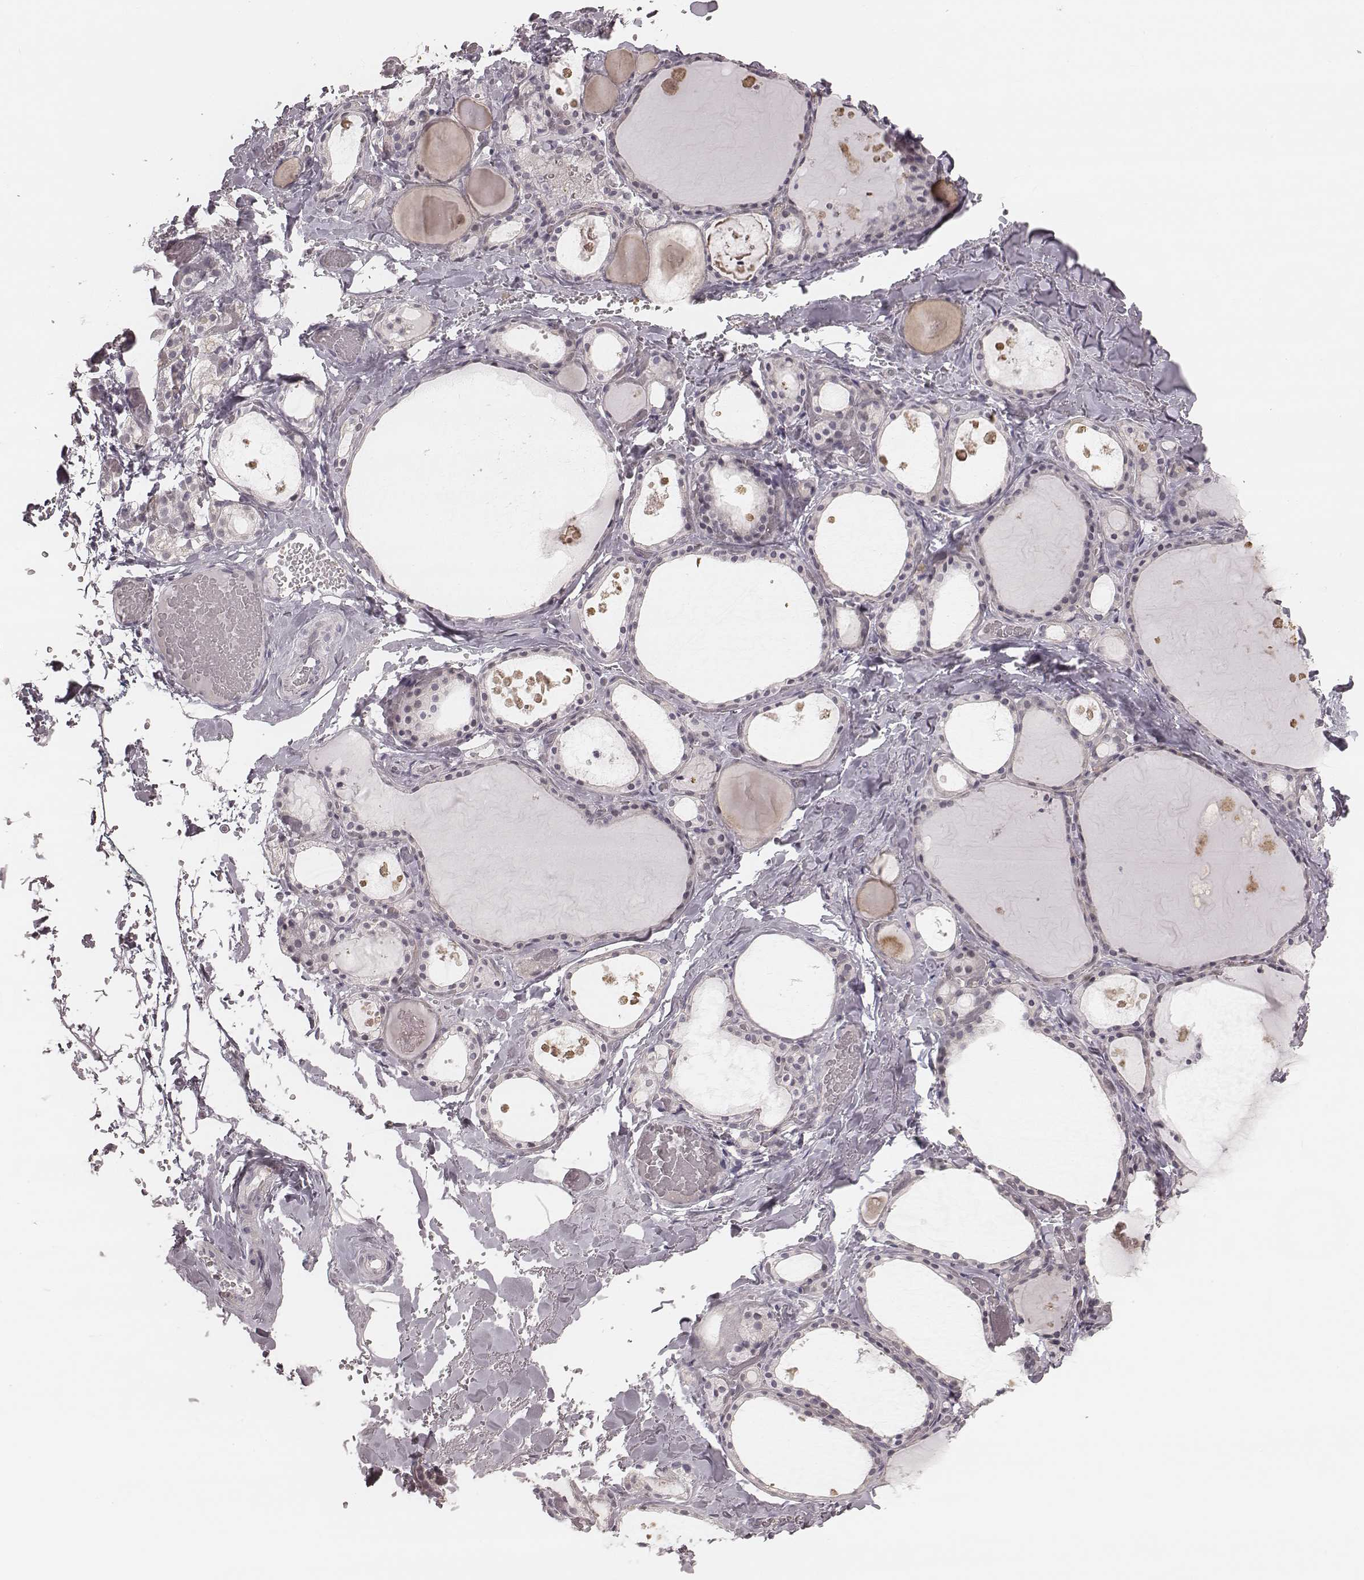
{"staining": {"intensity": "negative", "quantity": "none", "location": "none"}, "tissue": "thyroid gland", "cell_type": "Glandular cells", "image_type": "normal", "snomed": [{"axis": "morphology", "description": "Normal tissue, NOS"}, {"axis": "topography", "description": "Thyroid gland"}], "caption": "DAB (3,3'-diaminobenzidine) immunohistochemical staining of unremarkable human thyroid gland shows no significant staining in glandular cells.", "gene": "IQCG", "patient": {"sex": "male", "age": 56}}